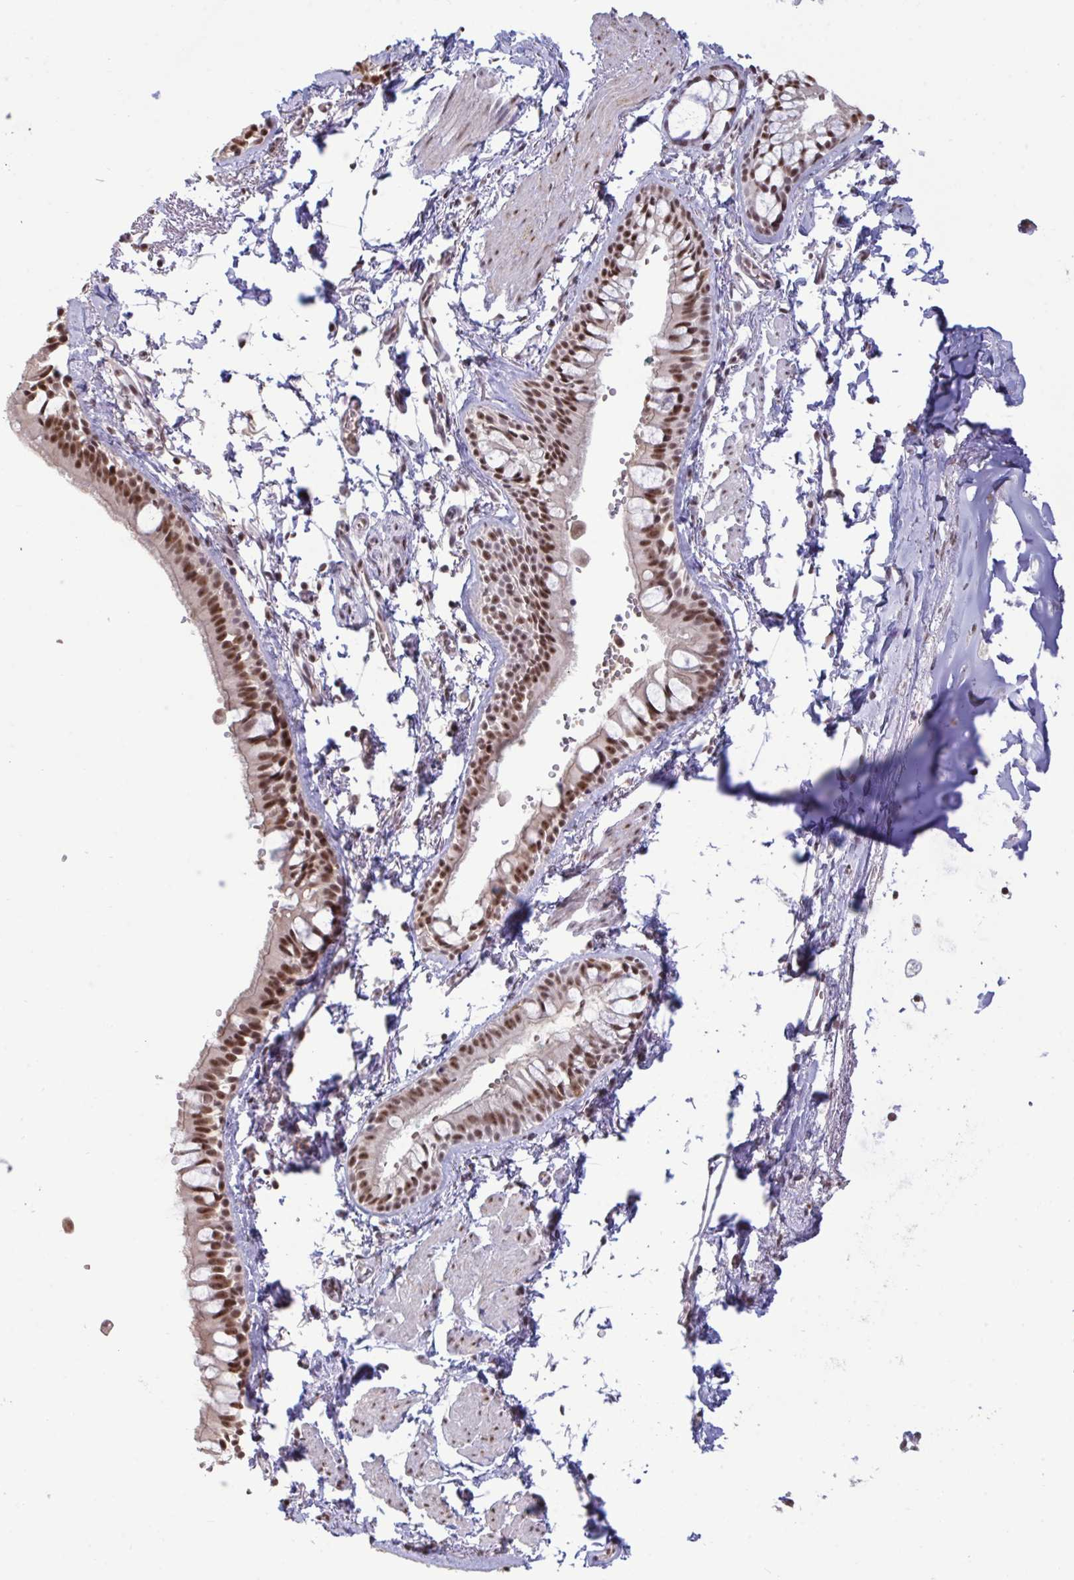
{"staining": {"intensity": "moderate", "quantity": ">75%", "location": "nuclear"}, "tissue": "bronchus", "cell_type": "Respiratory epithelial cells", "image_type": "normal", "snomed": [{"axis": "morphology", "description": "Normal tissue, NOS"}, {"axis": "topography", "description": "Cartilage tissue"}, {"axis": "topography", "description": "Bronchus"}, {"axis": "topography", "description": "Peripheral nerve tissue"}], "caption": "This is a histology image of immunohistochemistry staining of unremarkable bronchus, which shows moderate staining in the nuclear of respiratory epithelial cells.", "gene": "PUF60", "patient": {"sex": "female", "age": 59}}